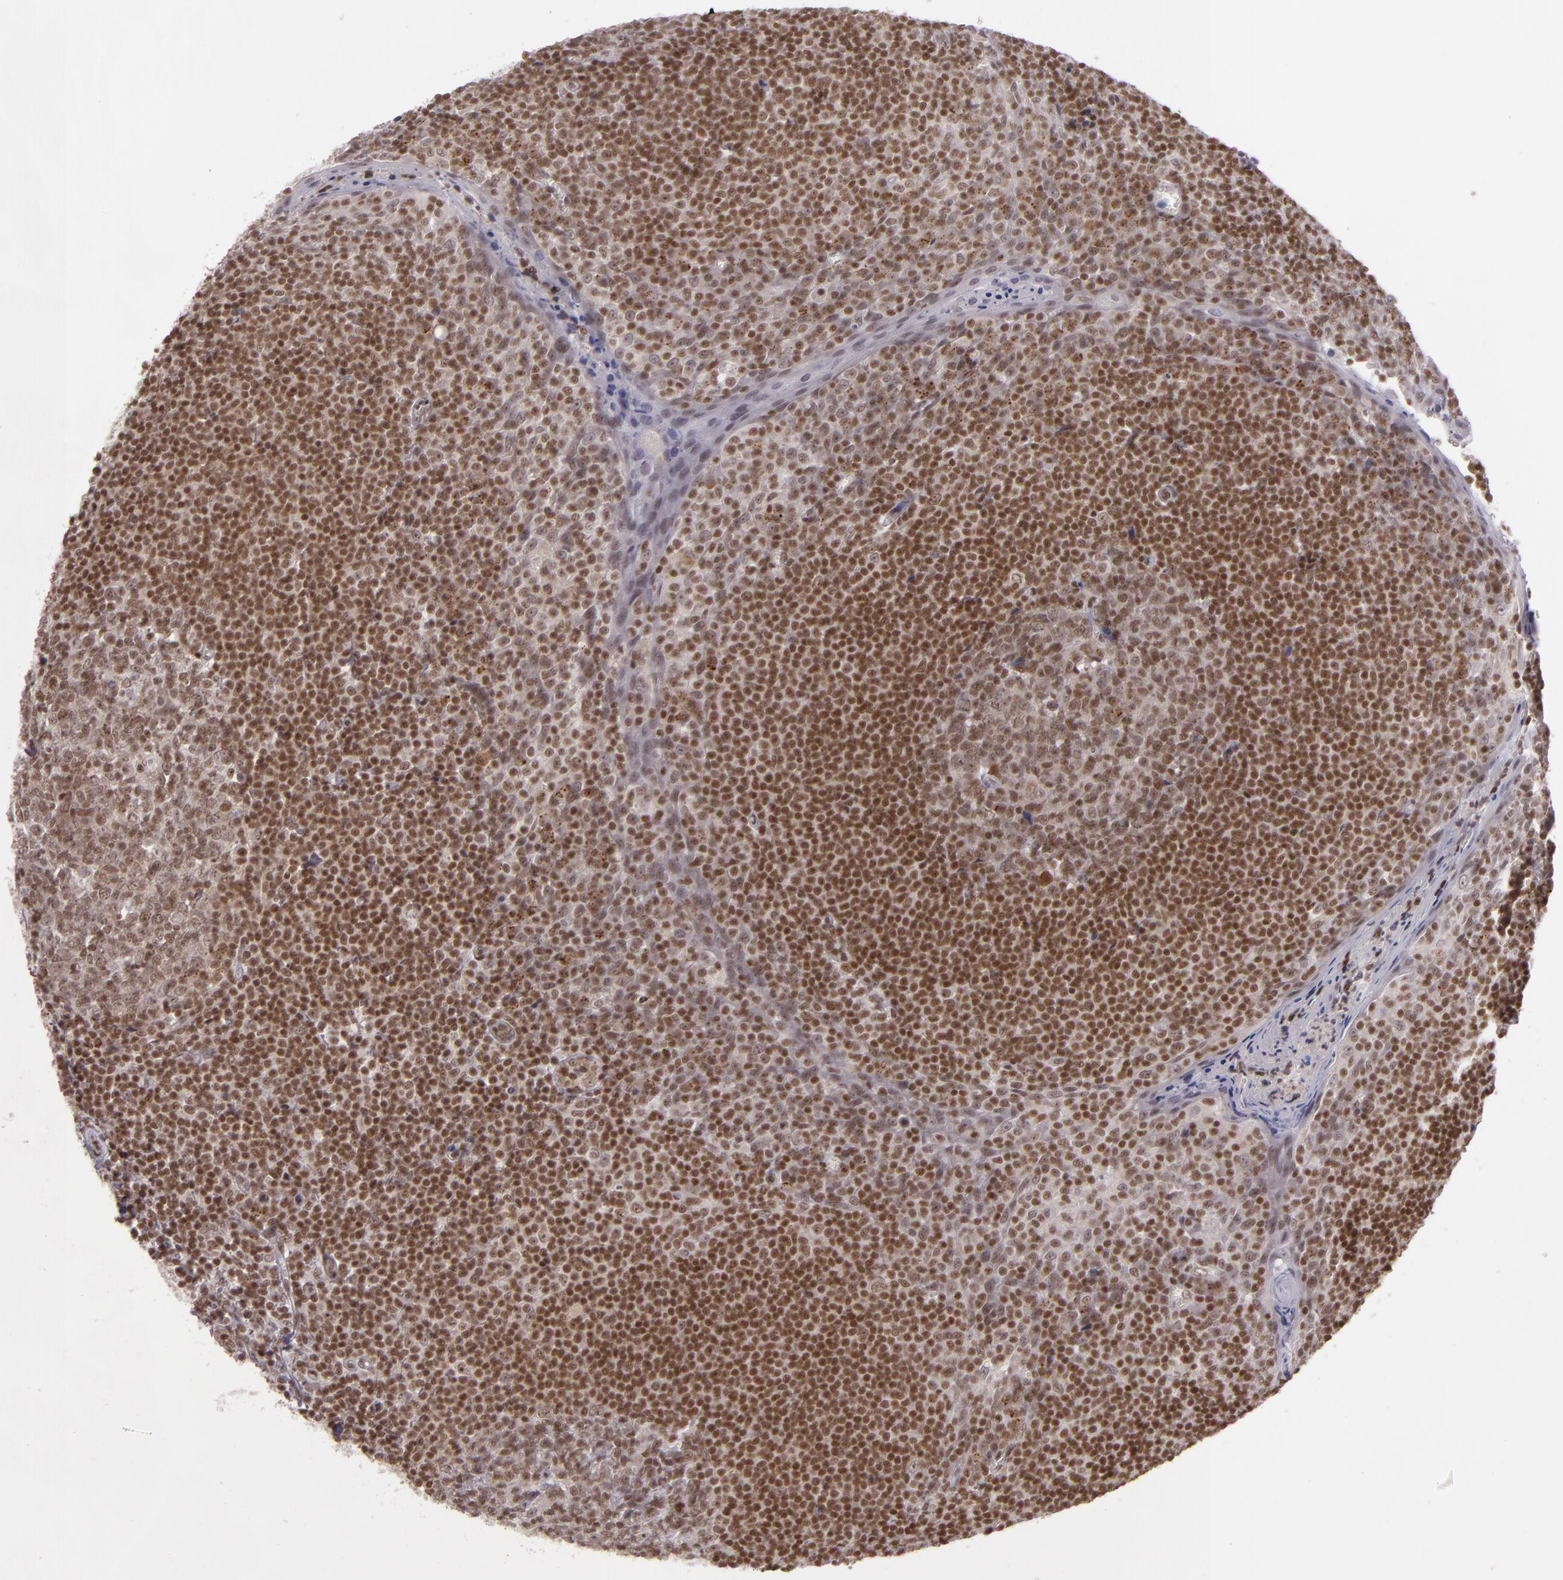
{"staining": {"intensity": "moderate", "quantity": ">75%", "location": "nuclear"}, "tissue": "tonsil", "cell_type": "Germinal center cells", "image_type": "normal", "snomed": [{"axis": "morphology", "description": "Normal tissue, NOS"}, {"axis": "topography", "description": "Tonsil"}], "caption": "Tonsil stained for a protein shows moderate nuclear positivity in germinal center cells. The protein is stained brown, and the nuclei are stained in blue (DAB (3,3'-diaminobenzidine) IHC with brightfield microscopy, high magnification).", "gene": "ZFX", "patient": {"sex": "male", "age": 31}}